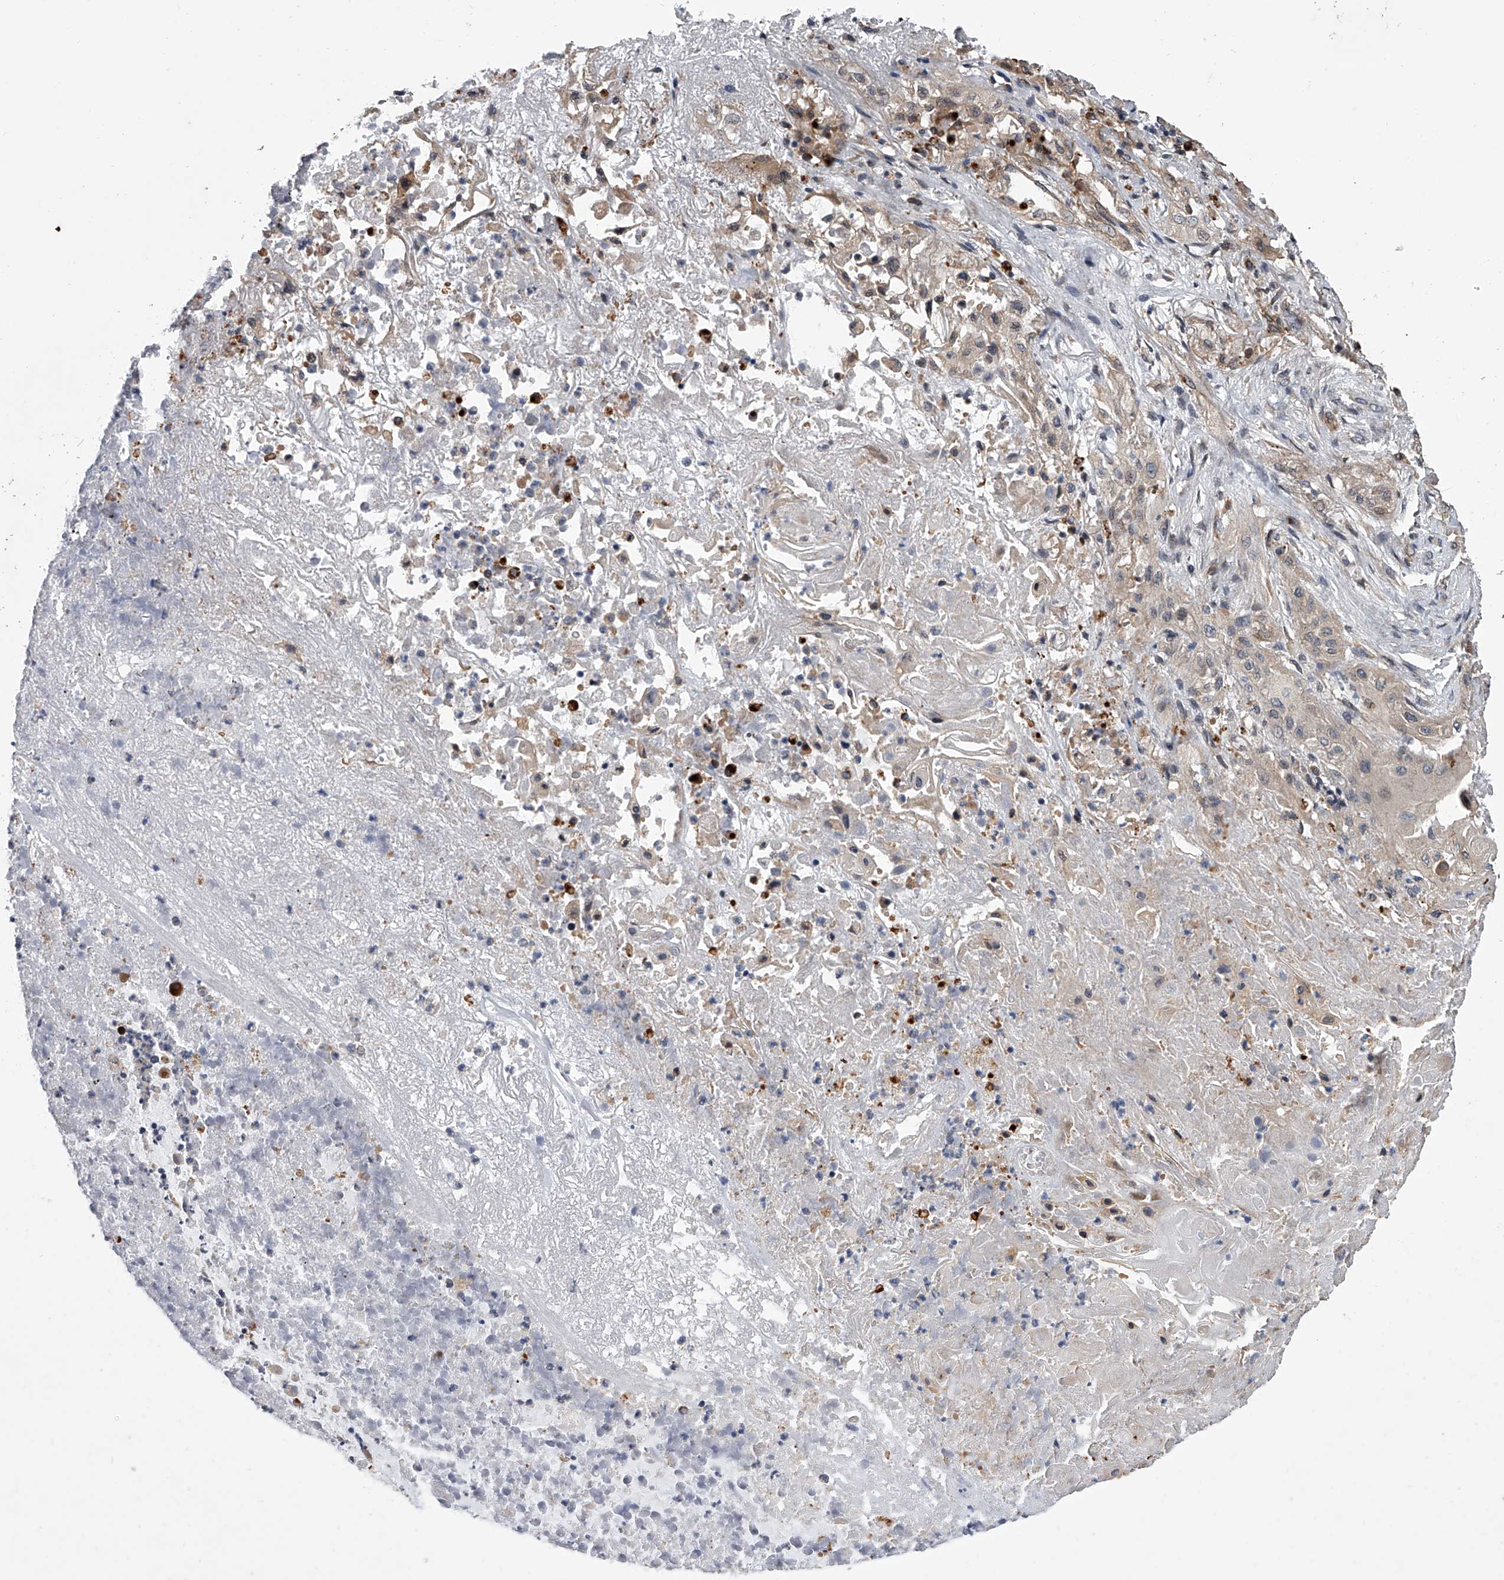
{"staining": {"intensity": "negative", "quantity": "none", "location": "none"}, "tissue": "lung cancer", "cell_type": "Tumor cells", "image_type": "cancer", "snomed": [{"axis": "morphology", "description": "Squamous cell carcinoma, NOS"}, {"axis": "topography", "description": "Lung"}], "caption": "This is an immunohistochemistry photomicrograph of human lung cancer. There is no positivity in tumor cells.", "gene": "TRIM8", "patient": {"sex": "female", "age": 47}}